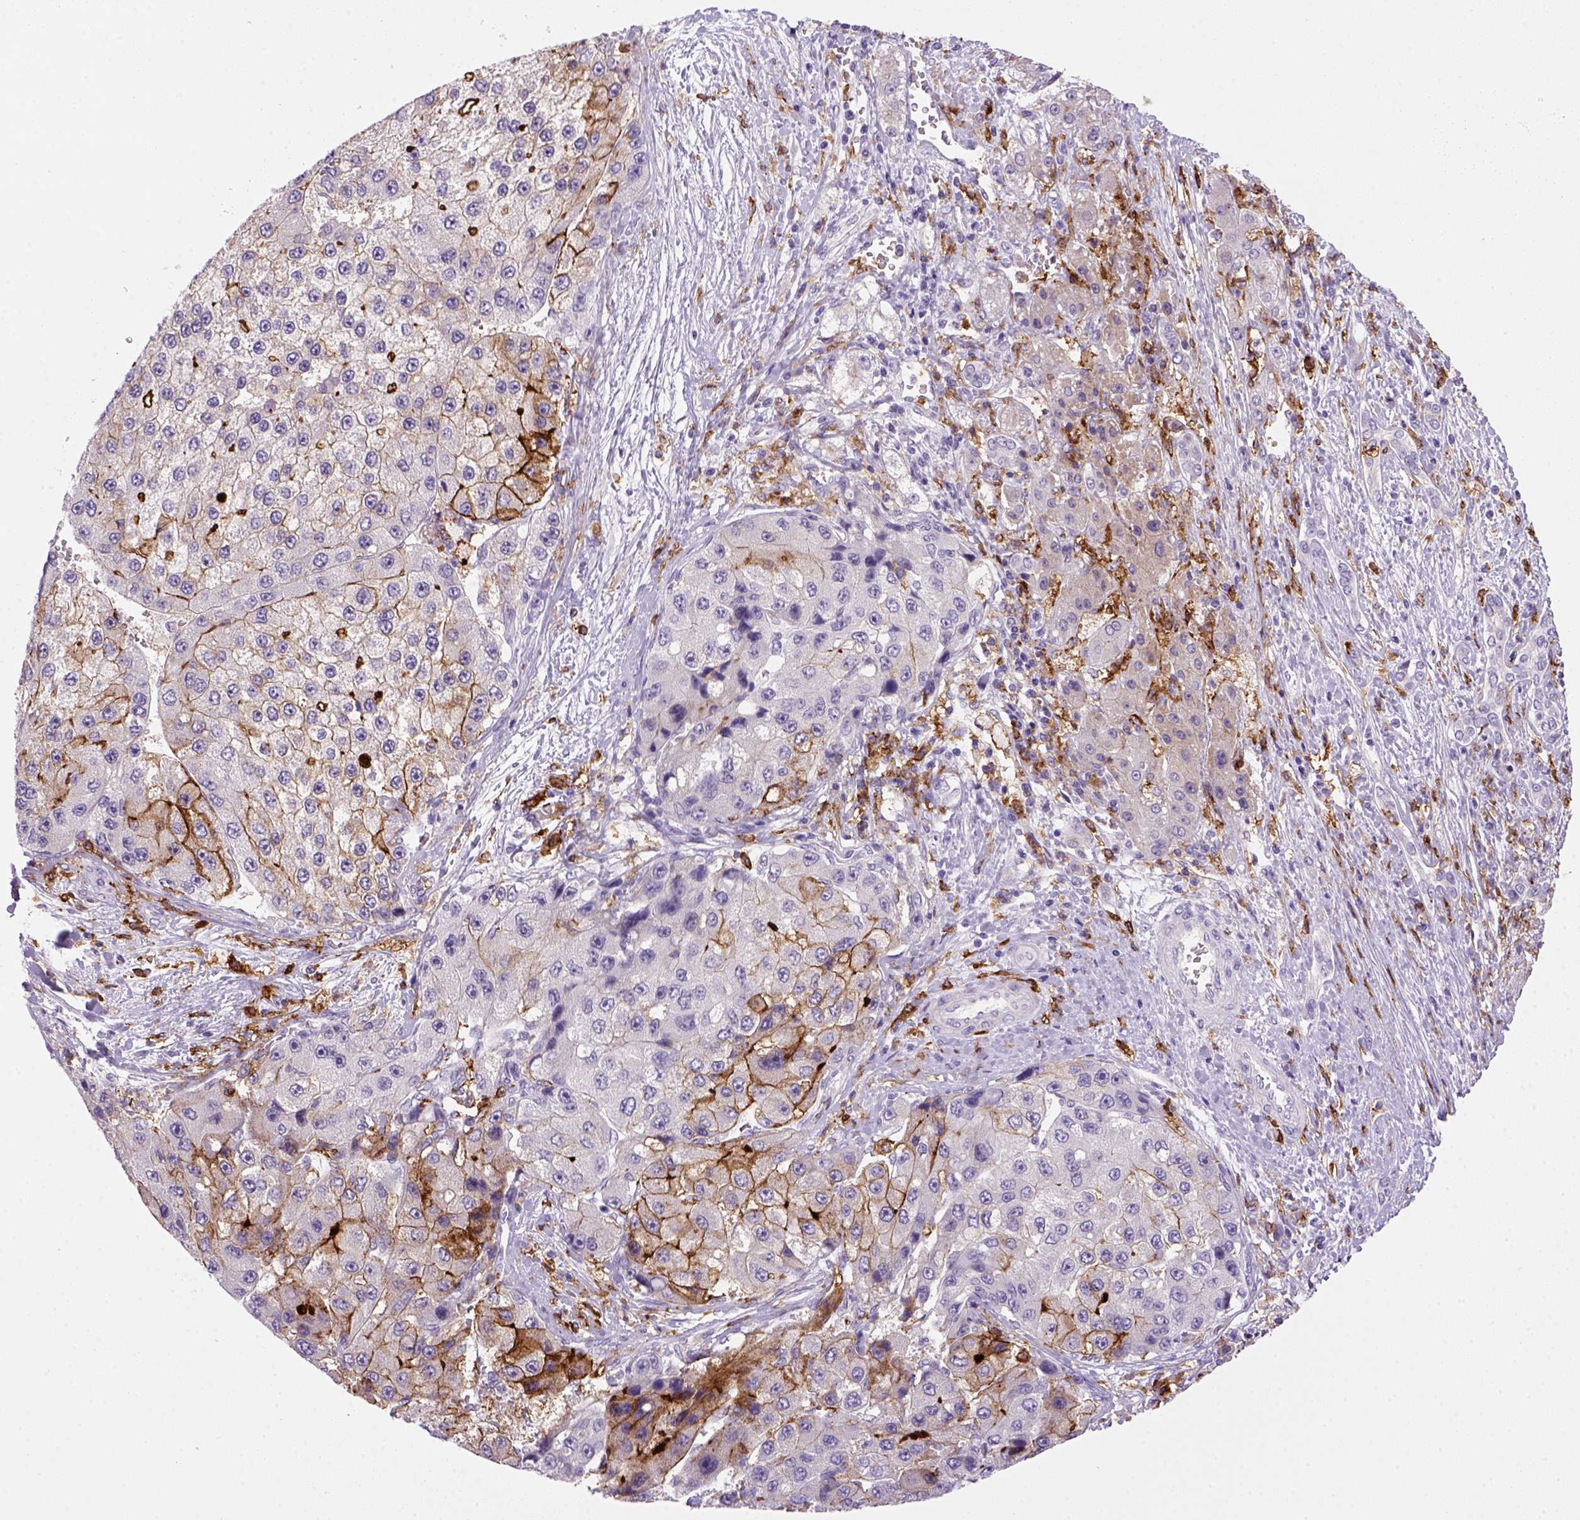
{"staining": {"intensity": "strong", "quantity": "25%-75%", "location": "cytoplasmic/membranous"}, "tissue": "liver cancer", "cell_type": "Tumor cells", "image_type": "cancer", "snomed": [{"axis": "morphology", "description": "Carcinoma, Hepatocellular, NOS"}, {"axis": "topography", "description": "Liver"}], "caption": "A histopathology image showing strong cytoplasmic/membranous positivity in approximately 25%-75% of tumor cells in liver hepatocellular carcinoma, as visualized by brown immunohistochemical staining.", "gene": "CD14", "patient": {"sex": "female", "age": 73}}